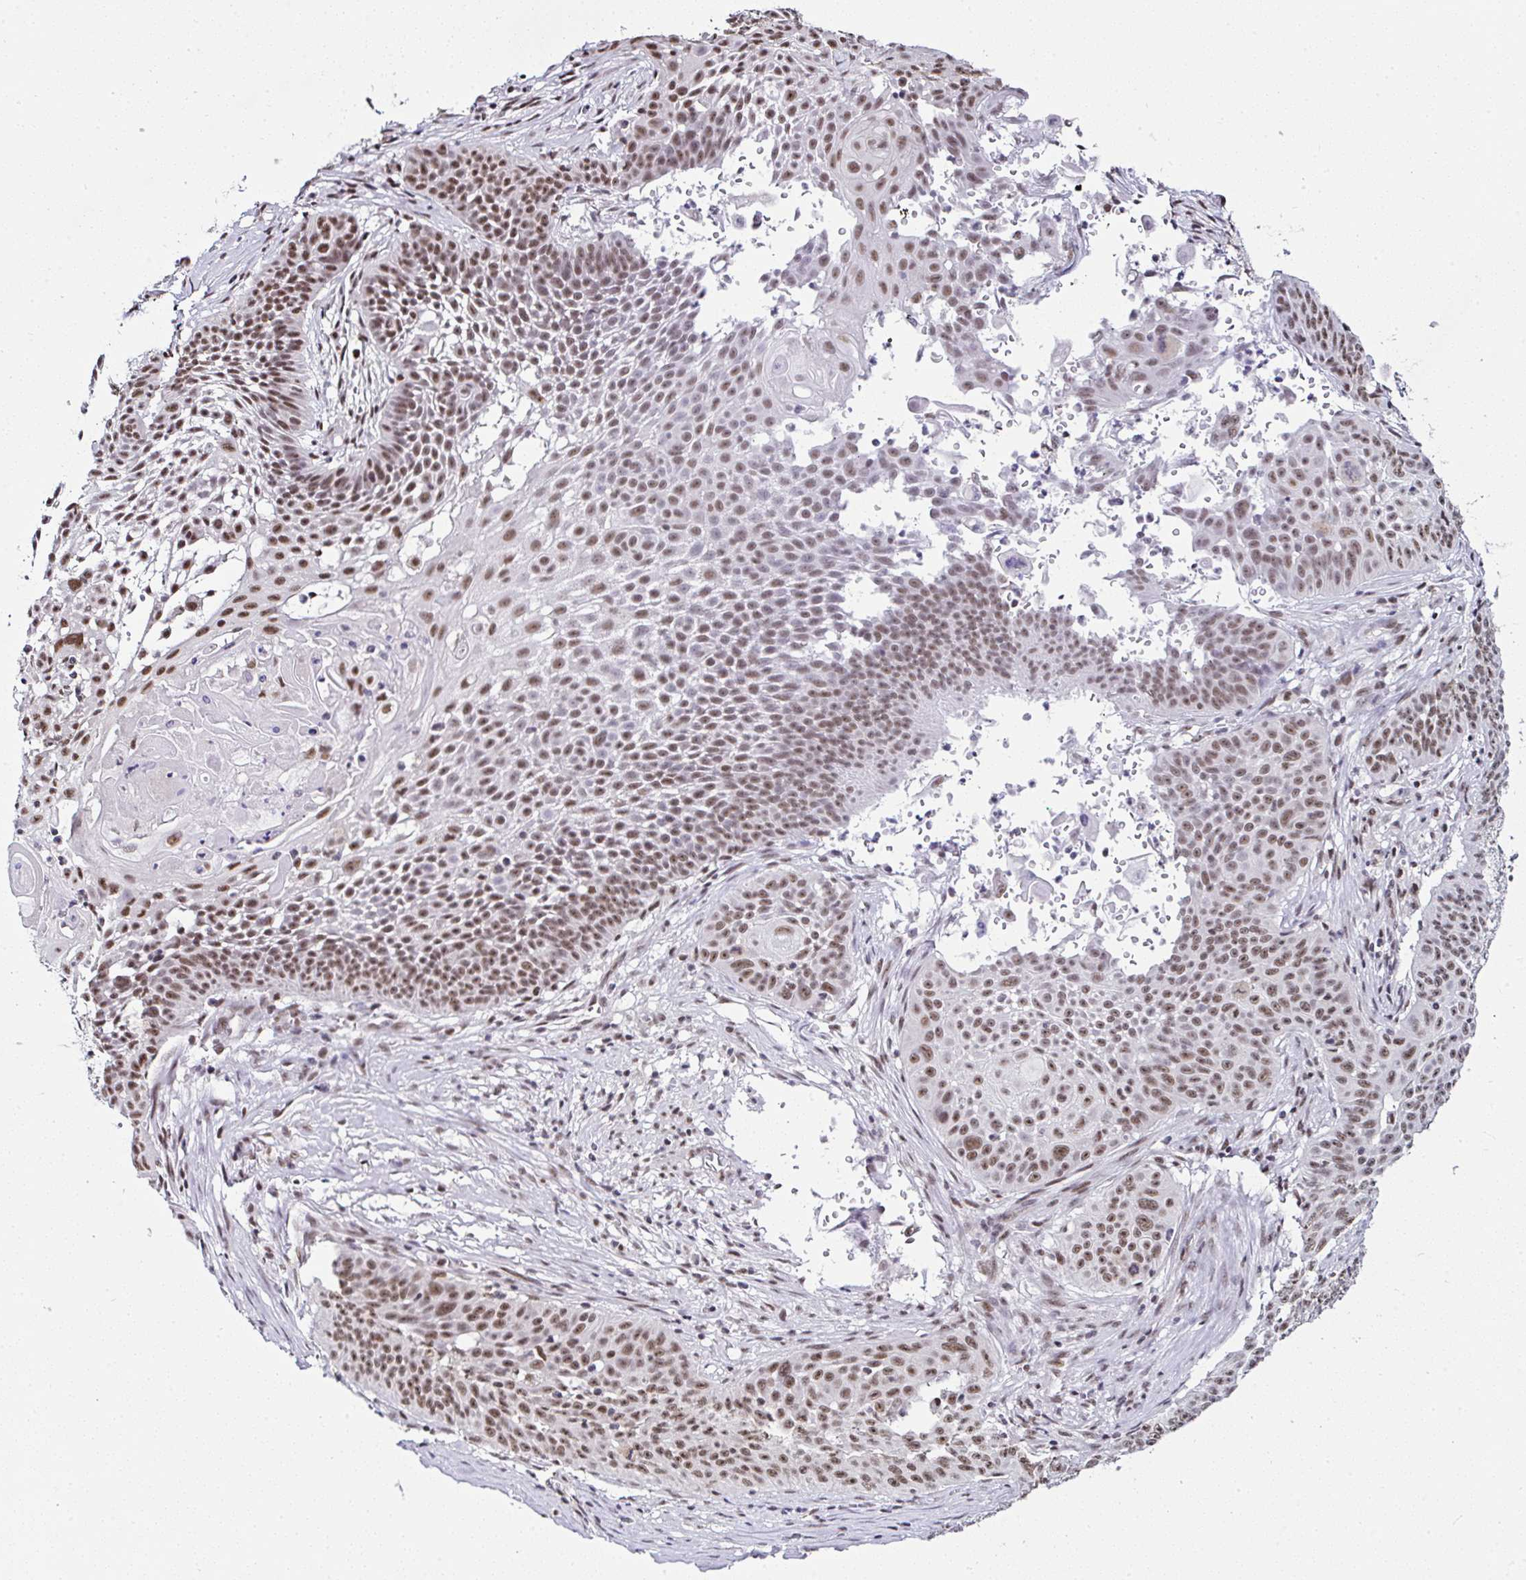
{"staining": {"intensity": "moderate", "quantity": ">75%", "location": "nuclear"}, "tissue": "skin cancer", "cell_type": "Tumor cells", "image_type": "cancer", "snomed": [{"axis": "morphology", "description": "Squamous cell carcinoma, NOS"}, {"axis": "topography", "description": "Skin"}], "caption": "Moderate nuclear expression is seen in approximately >75% of tumor cells in skin cancer.", "gene": "PTPN2", "patient": {"sex": "male", "age": 24}}